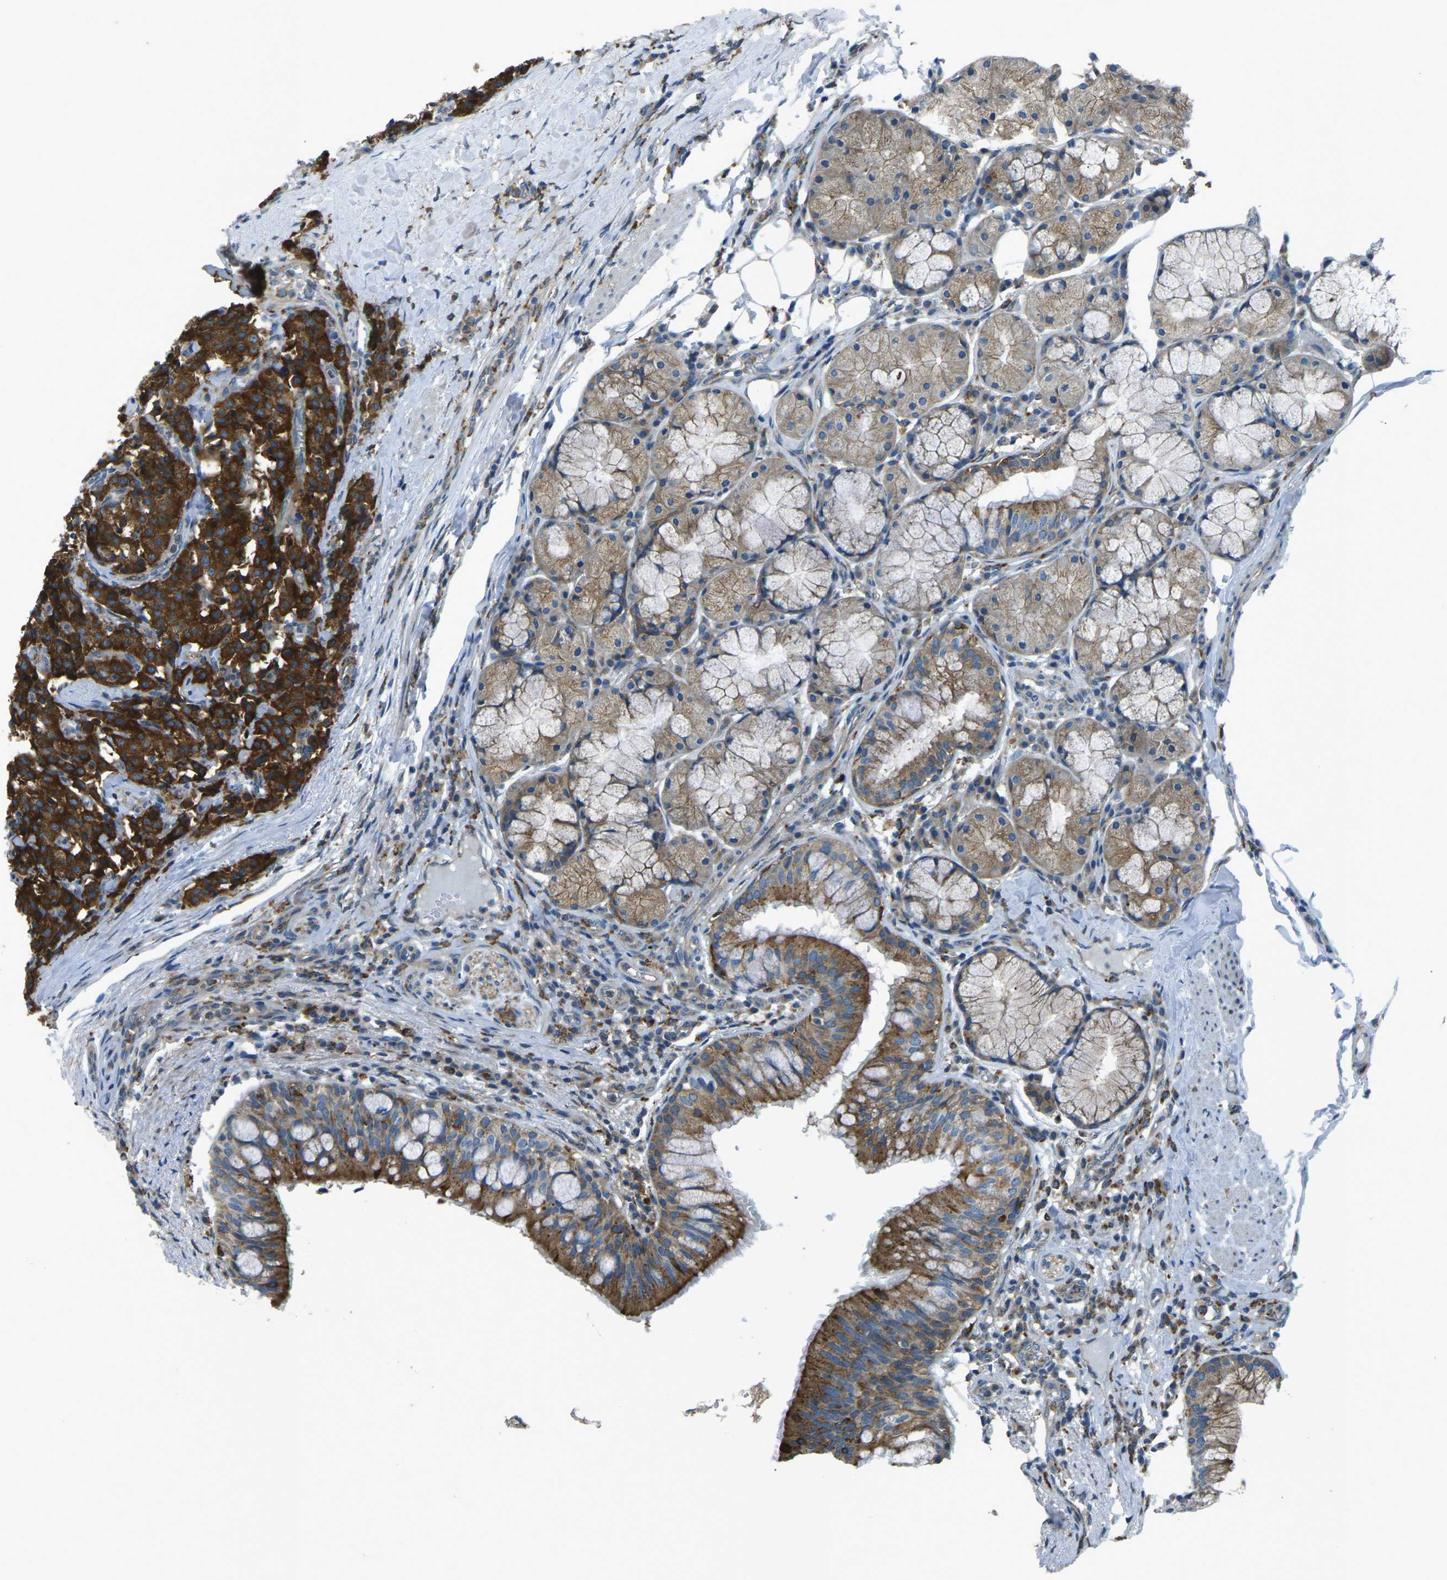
{"staining": {"intensity": "strong", "quantity": ">75%", "location": "cytoplasmic/membranous"}, "tissue": "carcinoid", "cell_type": "Tumor cells", "image_type": "cancer", "snomed": [{"axis": "morphology", "description": "Carcinoid, malignant, NOS"}, {"axis": "topography", "description": "Lung"}], "caption": "There is high levels of strong cytoplasmic/membranous positivity in tumor cells of malignant carcinoid, as demonstrated by immunohistochemical staining (brown color).", "gene": "CDK17", "patient": {"sex": "male", "age": 30}}